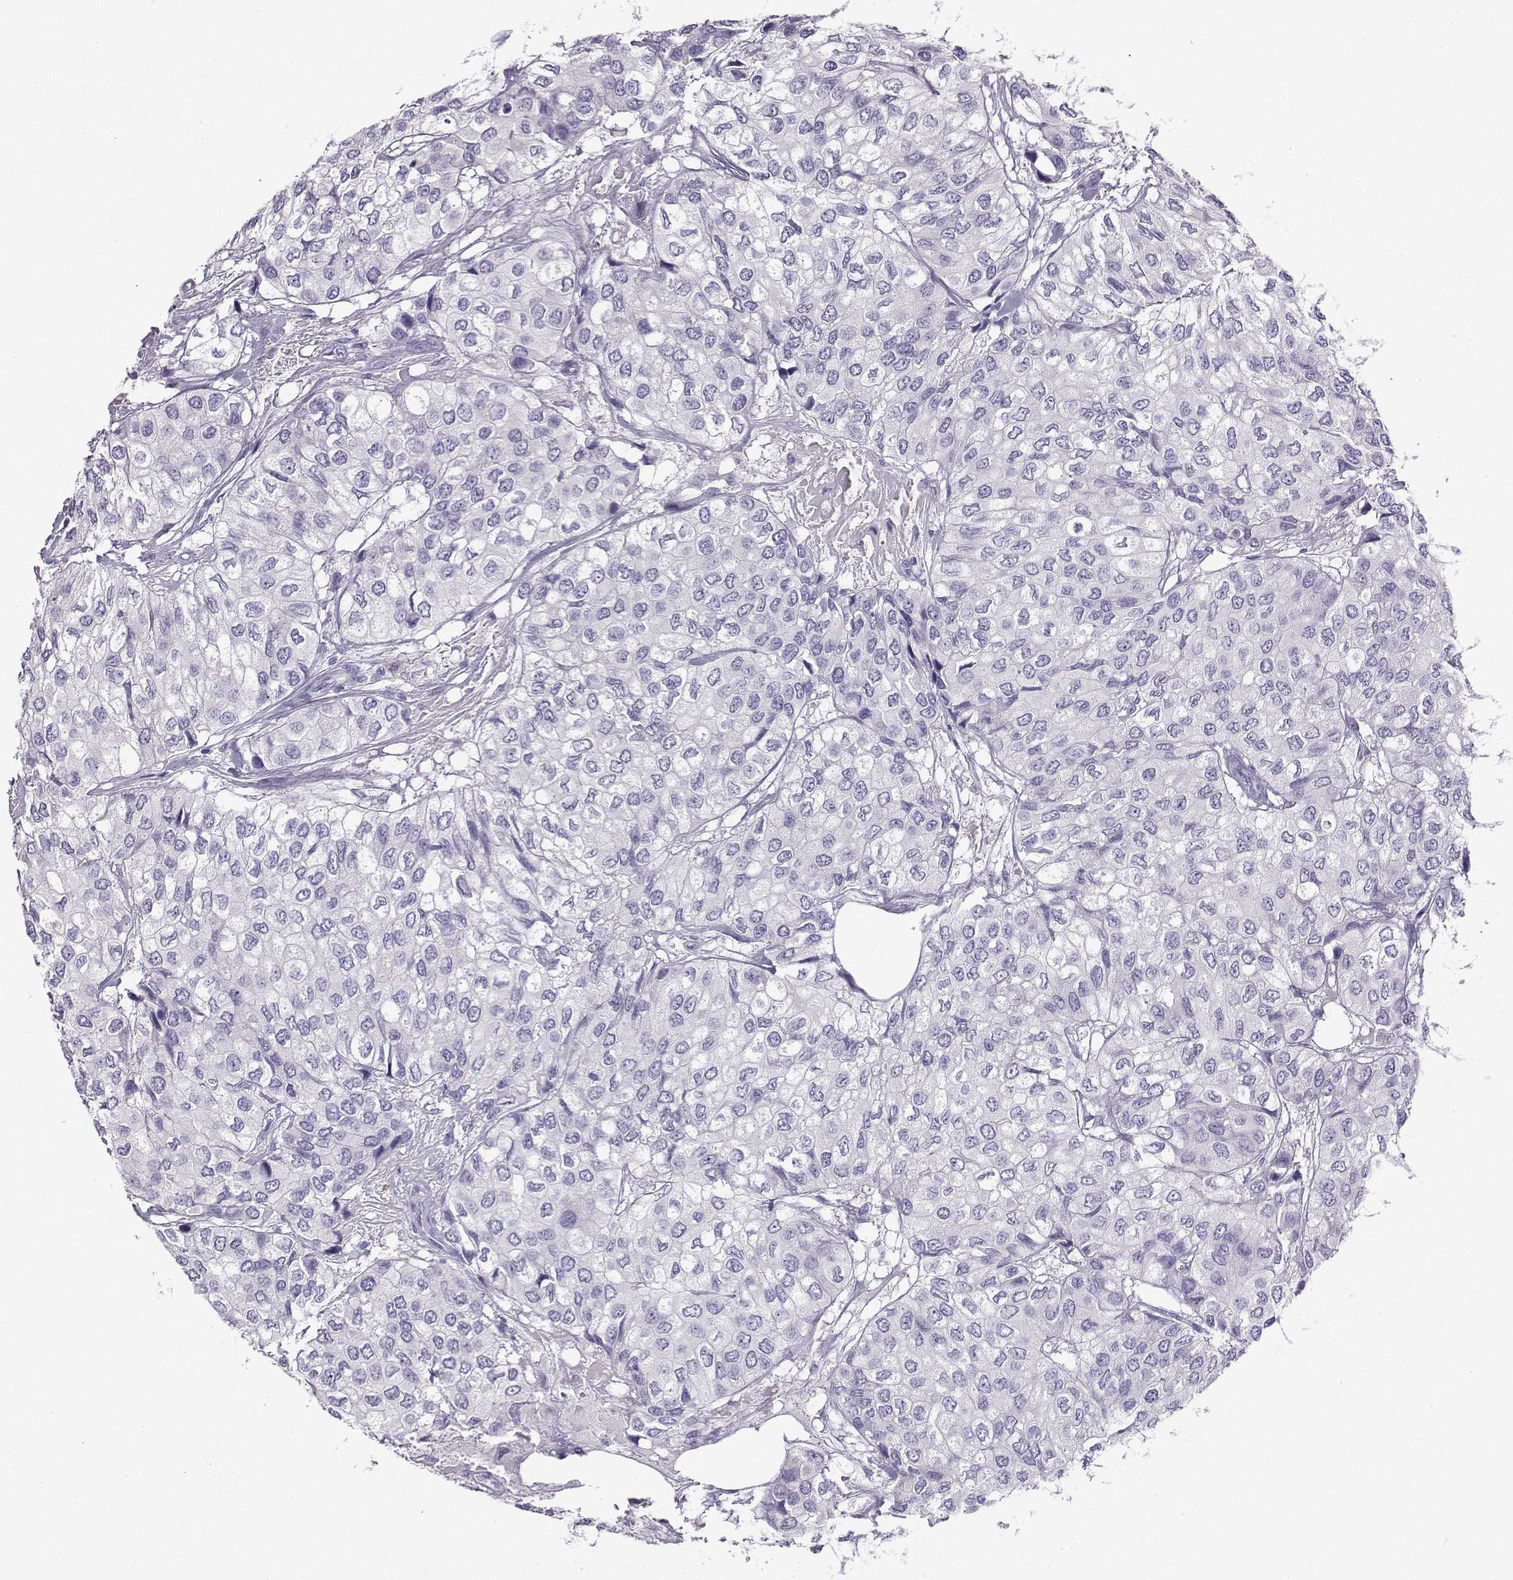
{"staining": {"intensity": "negative", "quantity": "none", "location": "none"}, "tissue": "urothelial cancer", "cell_type": "Tumor cells", "image_type": "cancer", "snomed": [{"axis": "morphology", "description": "Urothelial carcinoma, High grade"}, {"axis": "topography", "description": "Urinary bladder"}], "caption": "There is no significant staining in tumor cells of high-grade urothelial carcinoma.", "gene": "LINGO1", "patient": {"sex": "male", "age": 73}}